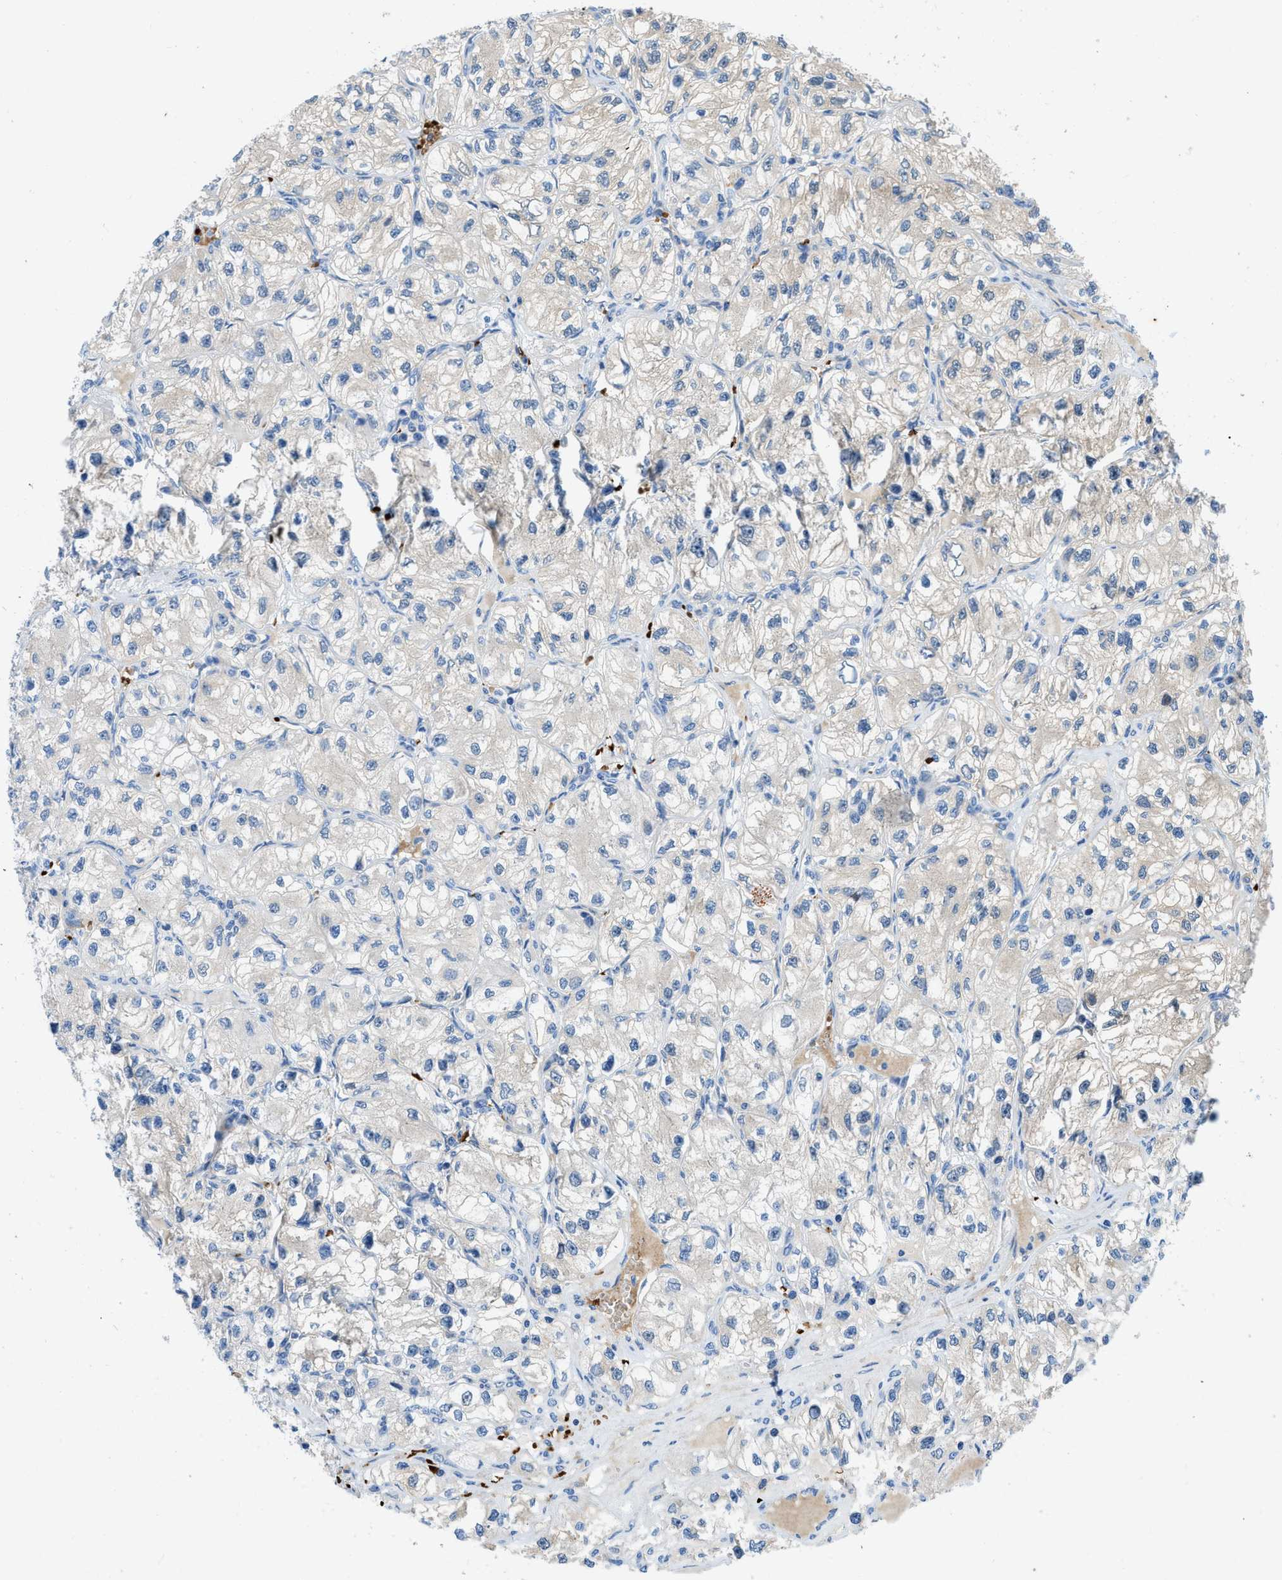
{"staining": {"intensity": "weak", "quantity": "<25%", "location": "cytoplasmic/membranous"}, "tissue": "renal cancer", "cell_type": "Tumor cells", "image_type": "cancer", "snomed": [{"axis": "morphology", "description": "Adenocarcinoma, NOS"}, {"axis": "topography", "description": "Kidney"}], "caption": "There is no significant positivity in tumor cells of adenocarcinoma (renal). The staining was performed using DAB (3,3'-diaminobenzidine) to visualize the protein expression in brown, while the nuclei were stained in blue with hematoxylin (Magnification: 20x).", "gene": "ZNF831", "patient": {"sex": "female", "age": 57}}